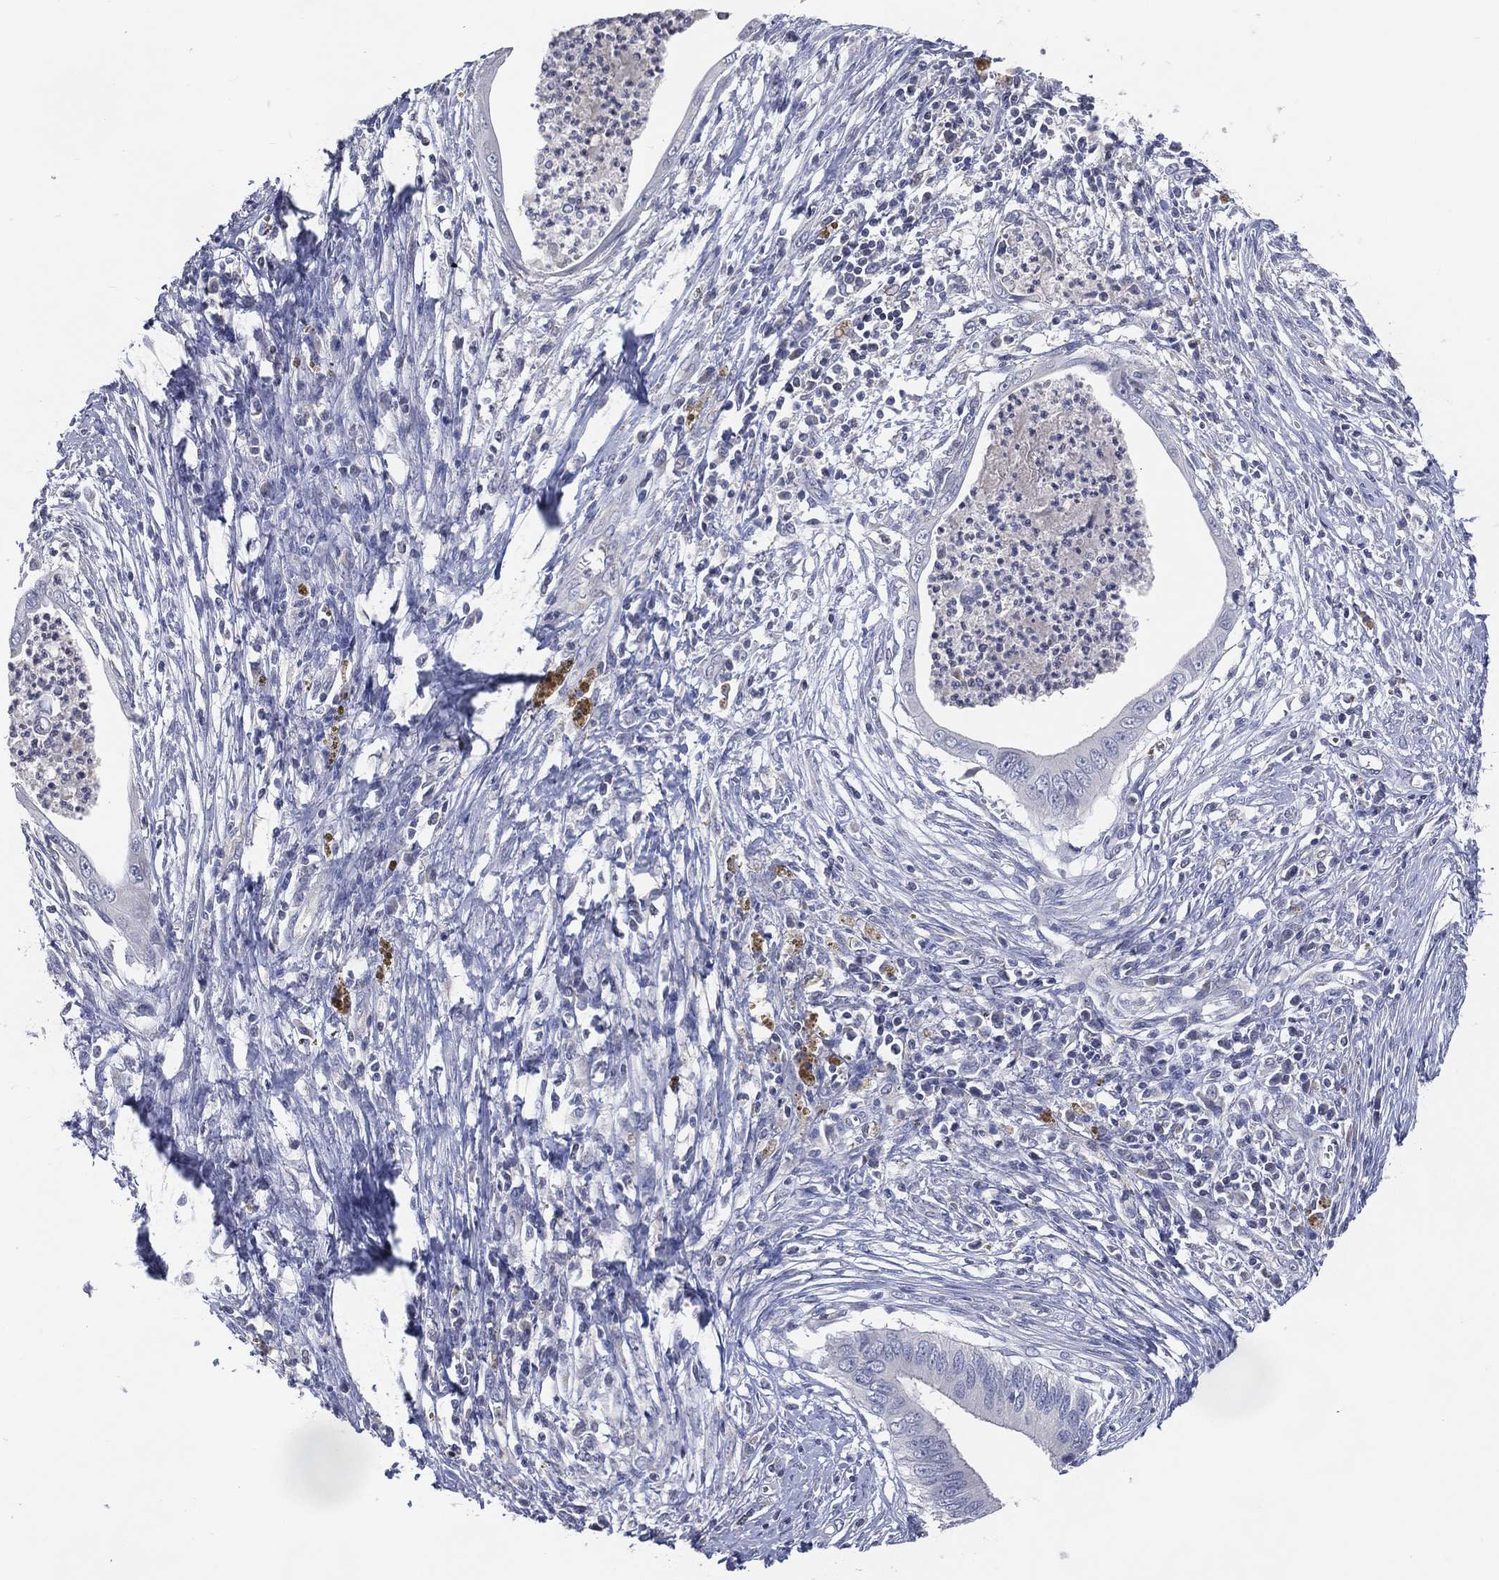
{"staining": {"intensity": "negative", "quantity": "none", "location": "none"}, "tissue": "cervical cancer", "cell_type": "Tumor cells", "image_type": "cancer", "snomed": [{"axis": "morphology", "description": "Adenocarcinoma, NOS"}, {"axis": "topography", "description": "Cervix"}], "caption": "Immunohistochemistry image of cervical adenocarcinoma stained for a protein (brown), which displays no expression in tumor cells.", "gene": "DNAH7", "patient": {"sex": "female", "age": 42}}